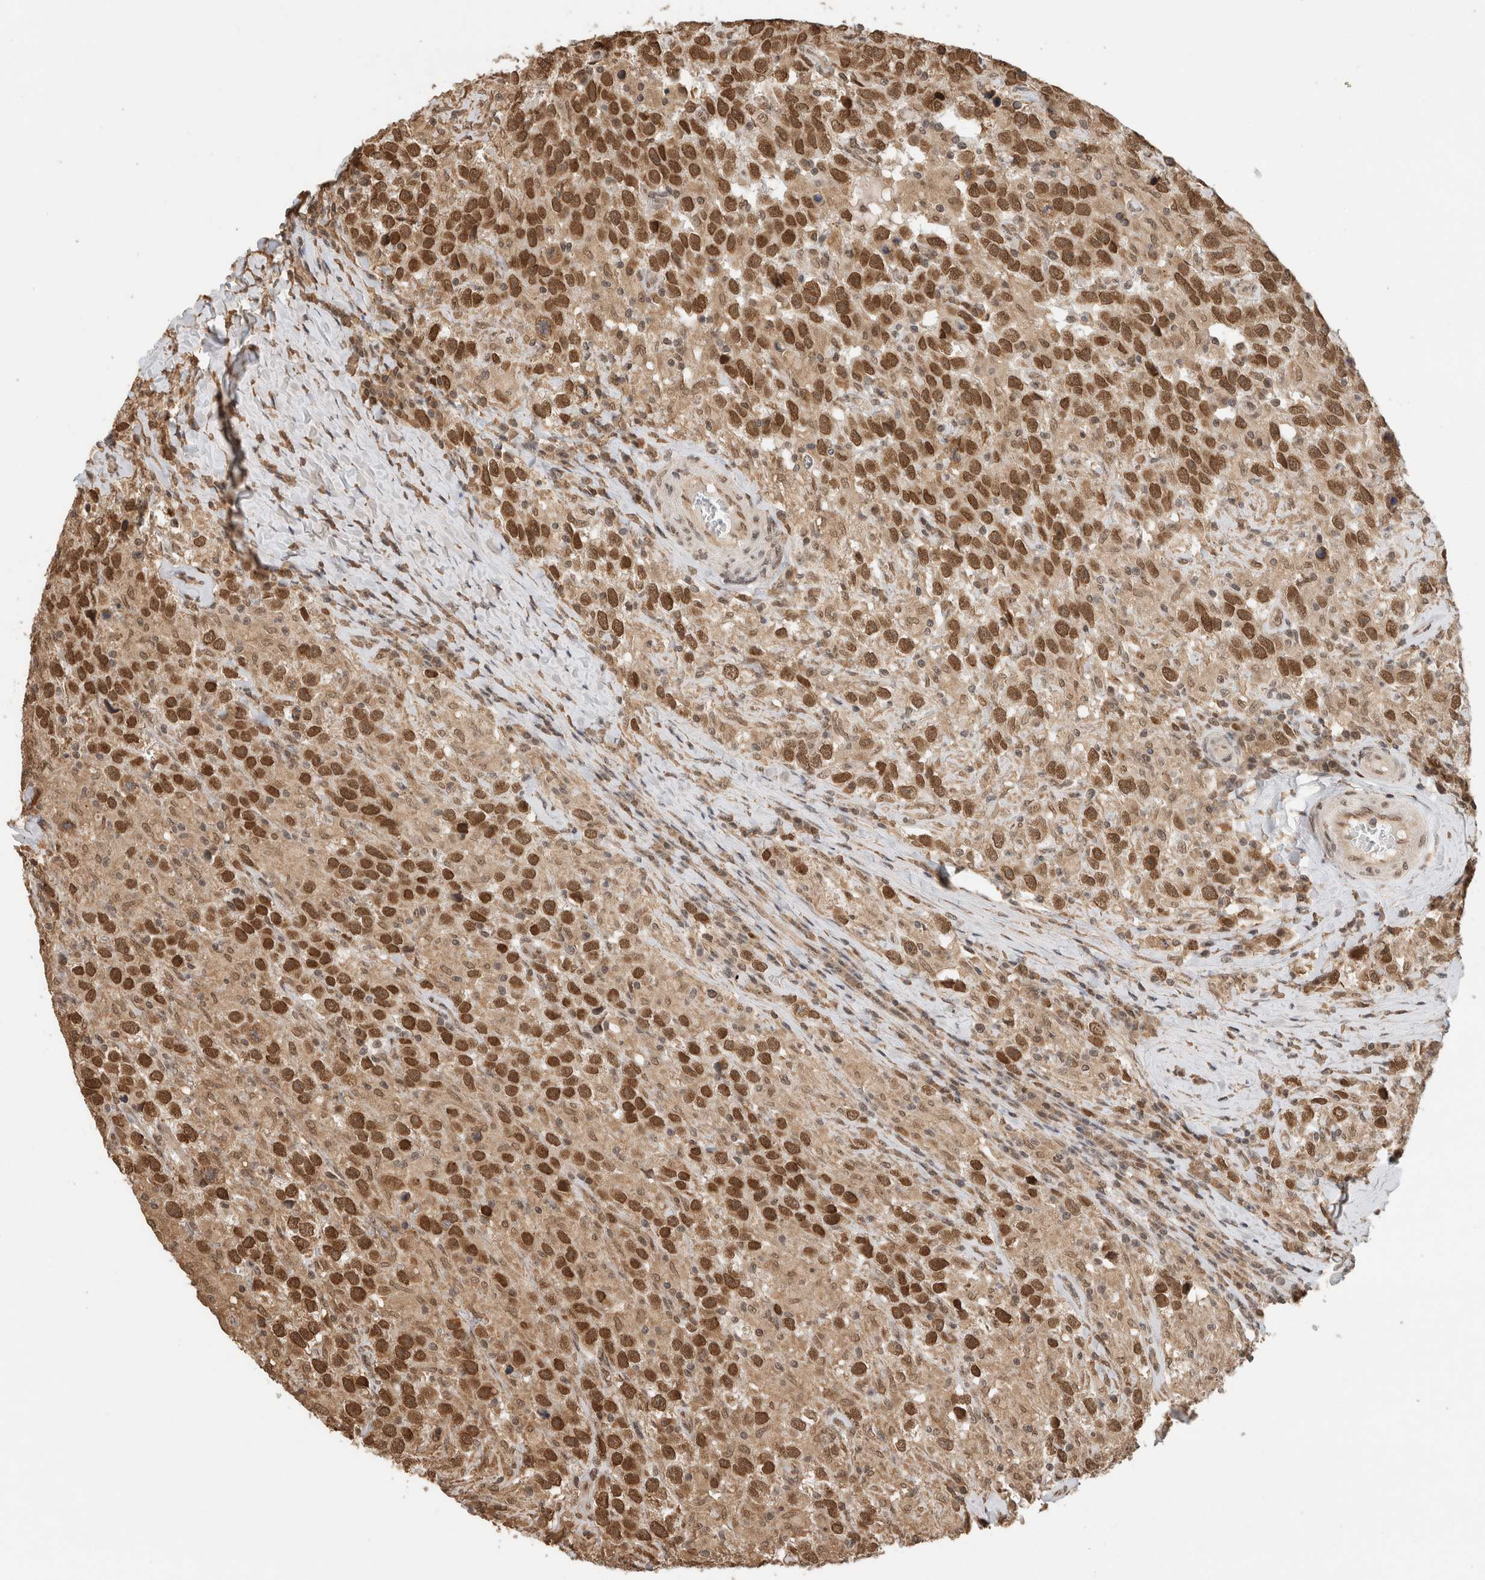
{"staining": {"intensity": "strong", "quantity": ">75%", "location": "nuclear"}, "tissue": "testis cancer", "cell_type": "Tumor cells", "image_type": "cancer", "snomed": [{"axis": "morphology", "description": "Seminoma, NOS"}, {"axis": "topography", "description": "Testis"}], "caption": "Immunohistochemistry (IHC) (DAB) staining of testis cancer (seminoma) shows strong nuclear protein expression in about >75% of tumor cells.", "gene": "C1orf21", "patient": {"sex": "male", "age": 41}}